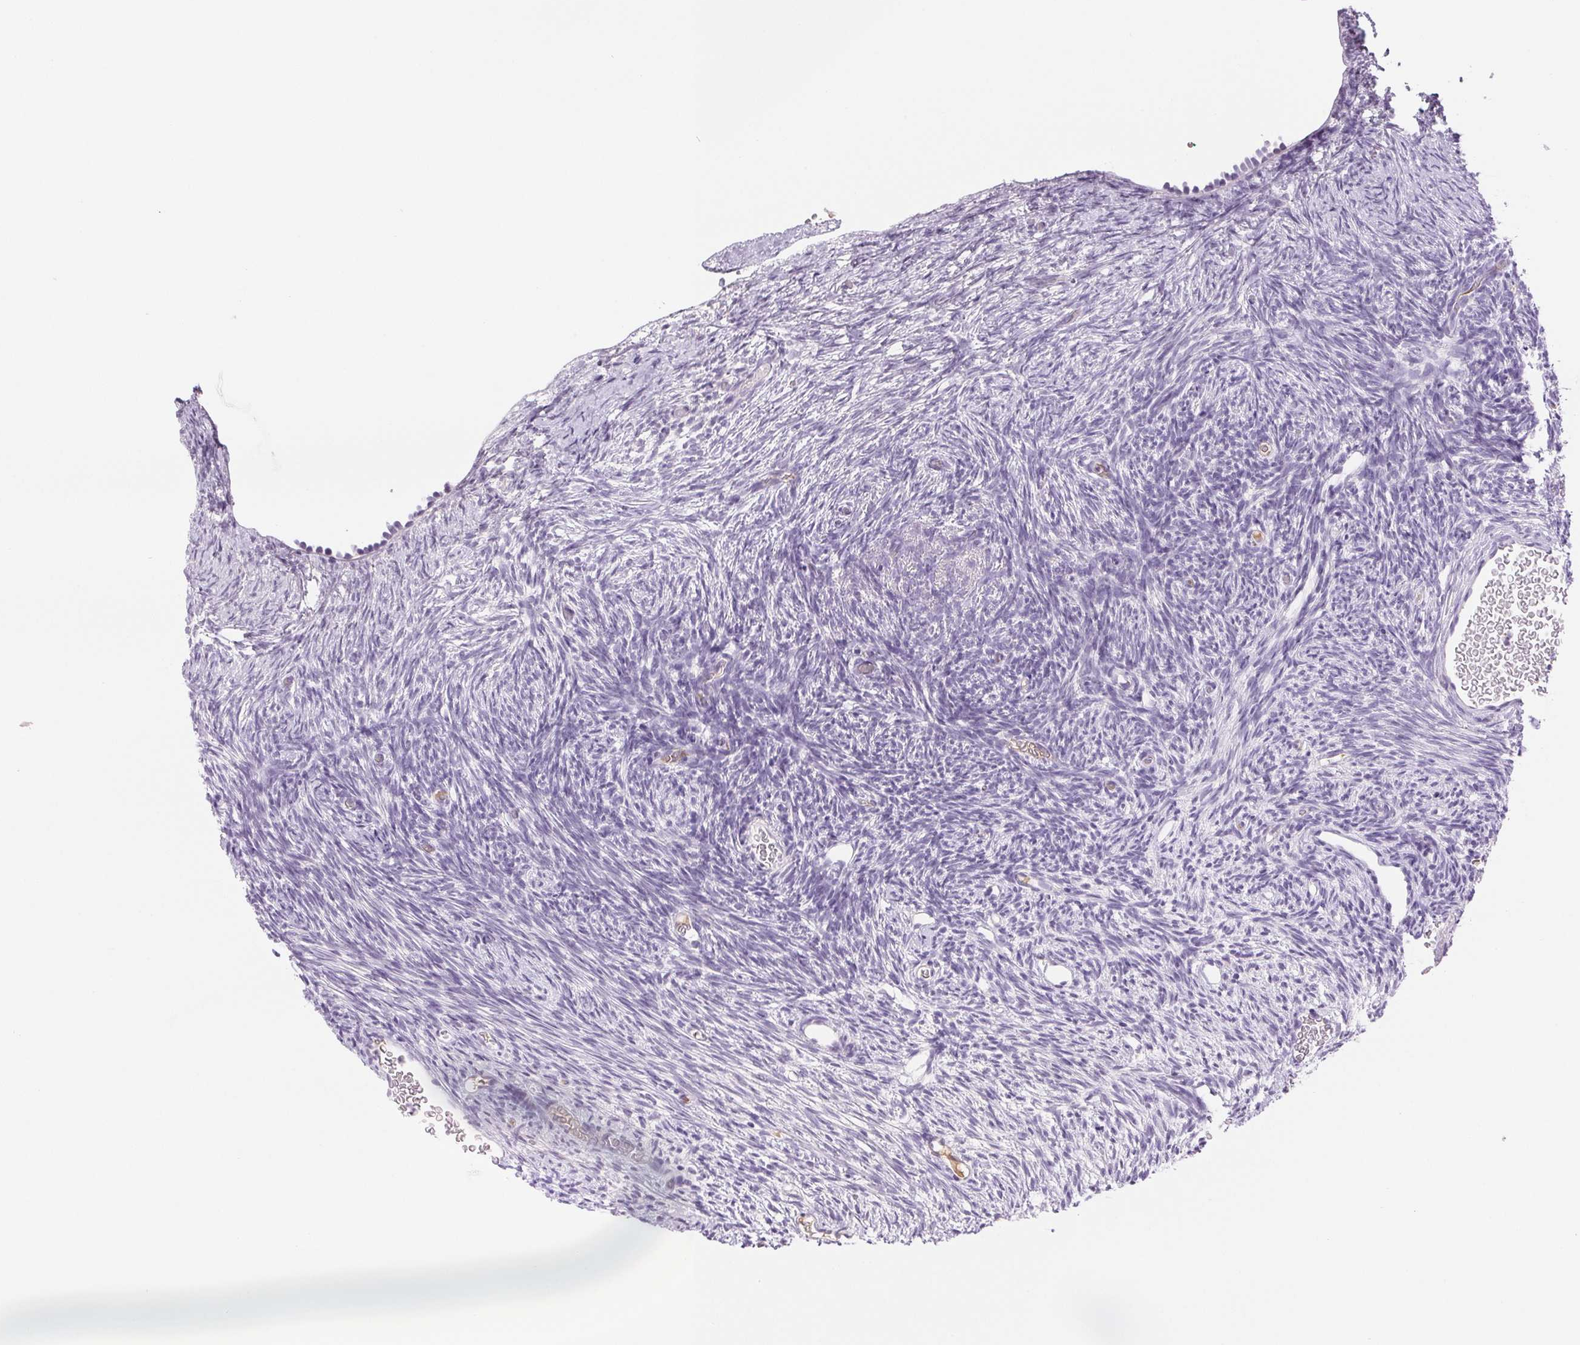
{"staining": {"intensity": "negative", "quantity": "none", "location": "none"}, "tissue": "ovary", "cell_type": "Follicle cells", "image_type": "normal", "snomed": [{"axis": "morphology", "description": "Normal tissue, NOS"}, {"axis": "topography", "description": "Ovary"}], "caption": "A high-resolution photomicrograph shows immunohistochemistry staining of normal ovary, which demonstrates no significant expression in follicle cells.", "gene": "IFIT1B", "patient": {"sex": "female", "age": 39}}